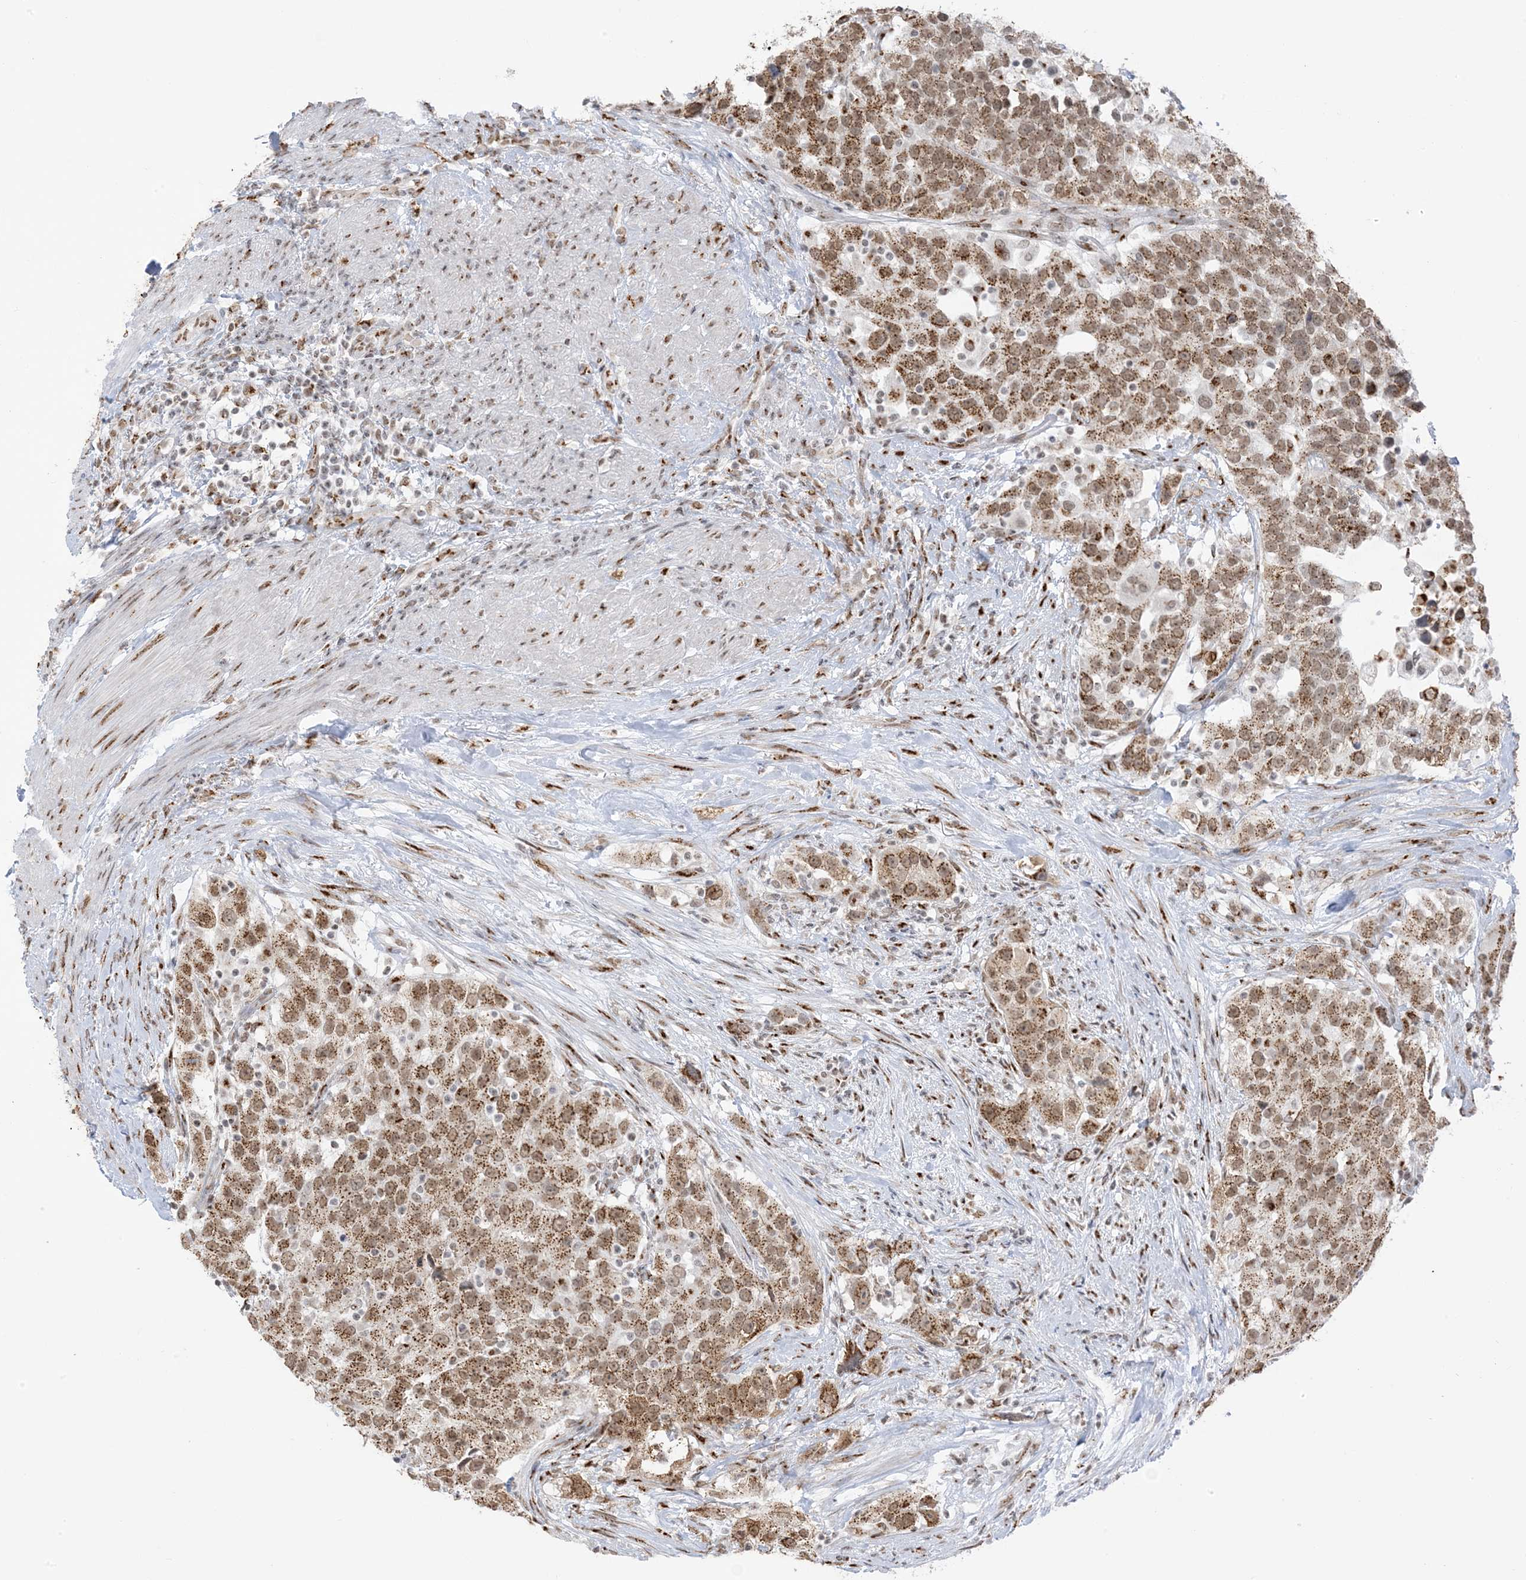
{"staining": {"intensity": "moderate", "quantity": ">75%", "location": "cytoplasmic/membranous,nuclear"}, "tissue": "urothelial cancer", "cell_type": "Tumor cells", "image_type": "cancer", "snomed": [{"axis": "morphology", "description": "Urothelial carcinoma, High grade"}, {"axis": "topography", "description": "Urinary bladder"}], "caption": "The micrograph displays staining of urothelial cancer, revealing moderate cytoplasmic/membranous and nuclear protein positivity (brown color) within tumor cells.", "gene": "GPR107", "patient": {"sex": "female", "age": 80}}